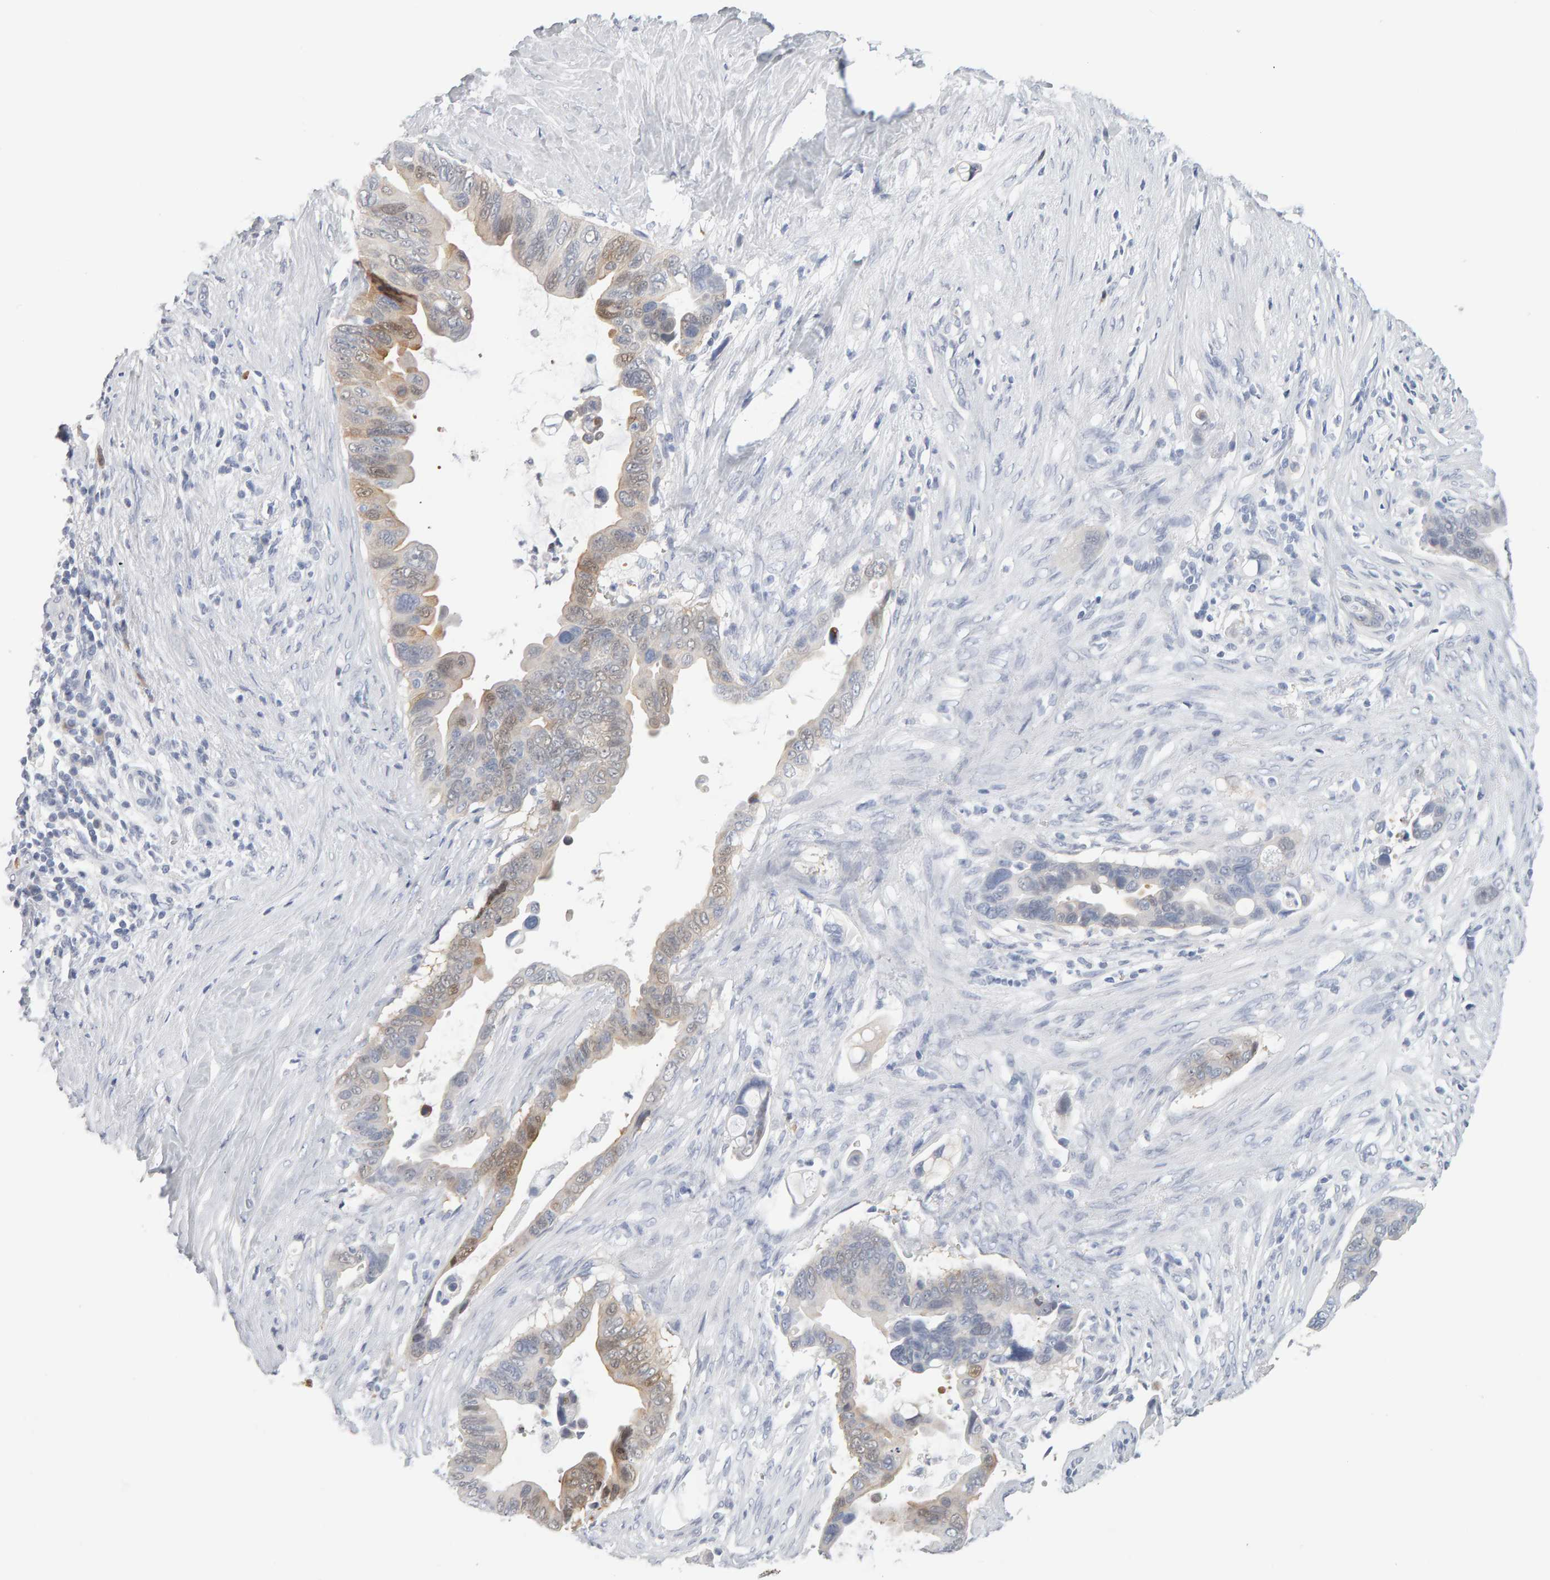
{"staining": {"intensity": "weak", "quantity": "25%-75%", "location": "cytoplasmic/membranous,nuclear"}, "tissue": "pancreatic cancer", "cell_type": "Tumor cells", "image_type": "cancer", "snomed": [{"axis": "morphology", "description": "Adenocarcinoma, NOS"}, {"axis": "topography", "description": "Pancreas"}], "caption": "A histopathology image showing weak cytoplasmic/membranous and nuclear expression in about 25%-75% of tumor cells in pancreatic cancer (adenocarcinoma), as visualized by brown immunohistochemical staining.", "gene": "CTH", "patient": {"sex": "female", "age": 72}}